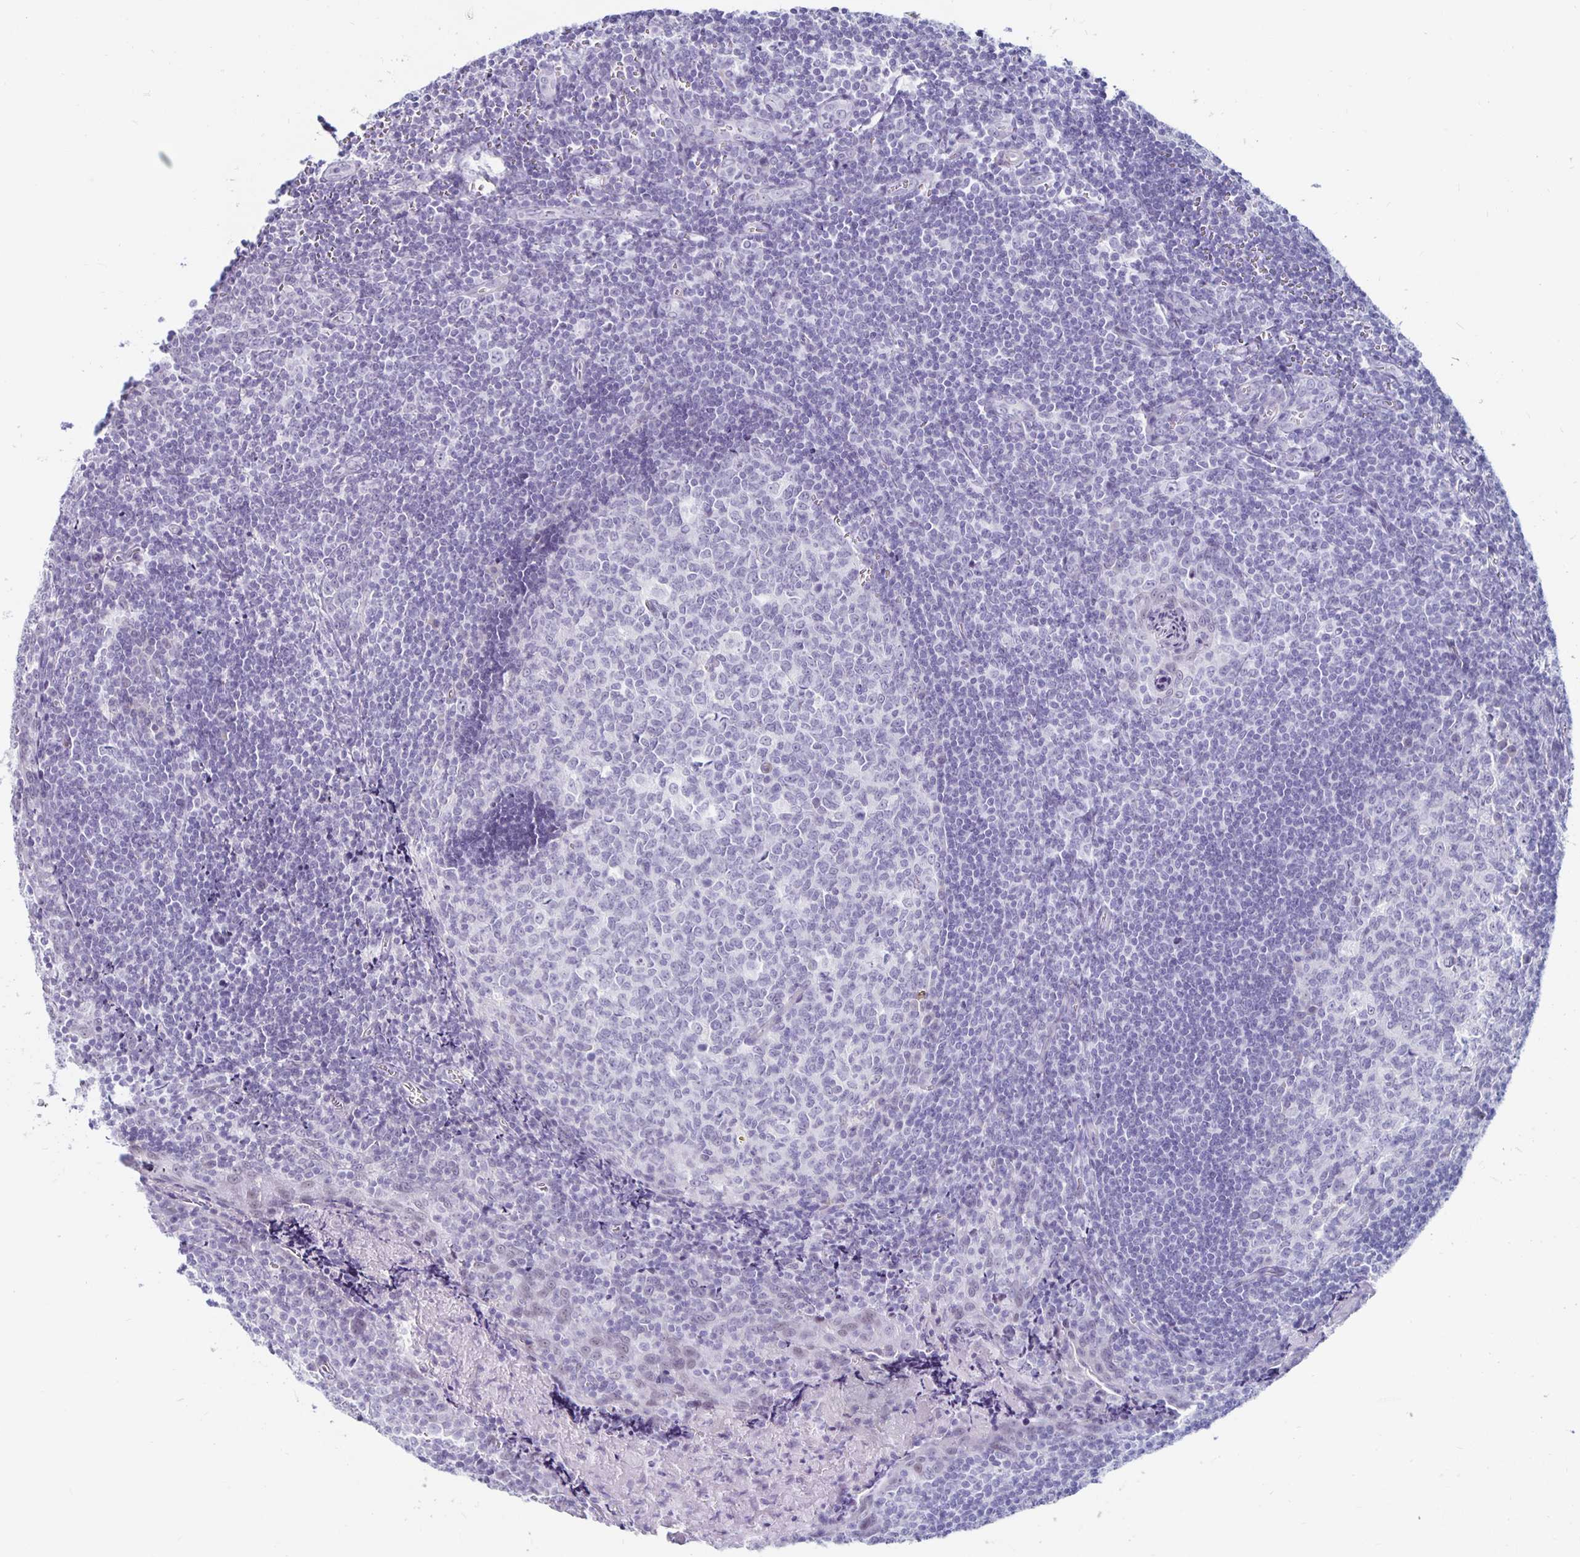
{"staining": {"intensity": "negative", "quantity": "none", "location": "none"}, "tissue": "tonsil", "cell_type": "Germinal center cells", "image_type": "normal", "snomed": [{"axis": "morphology", "description": "Normal tissue, NOS"}, {"axis": "morphology", "description": "Inflammation, NOS"}, {"axis": "topography", "description": "Tonsil"}], "caption": "DAB (3,3'-diaminobenzidine) immunohistochemical staining of benign tonsil displays no significant staining in germinal center cells.", "gene": "KCNQ2", "patient": {"sex": "female", "age": 31}}